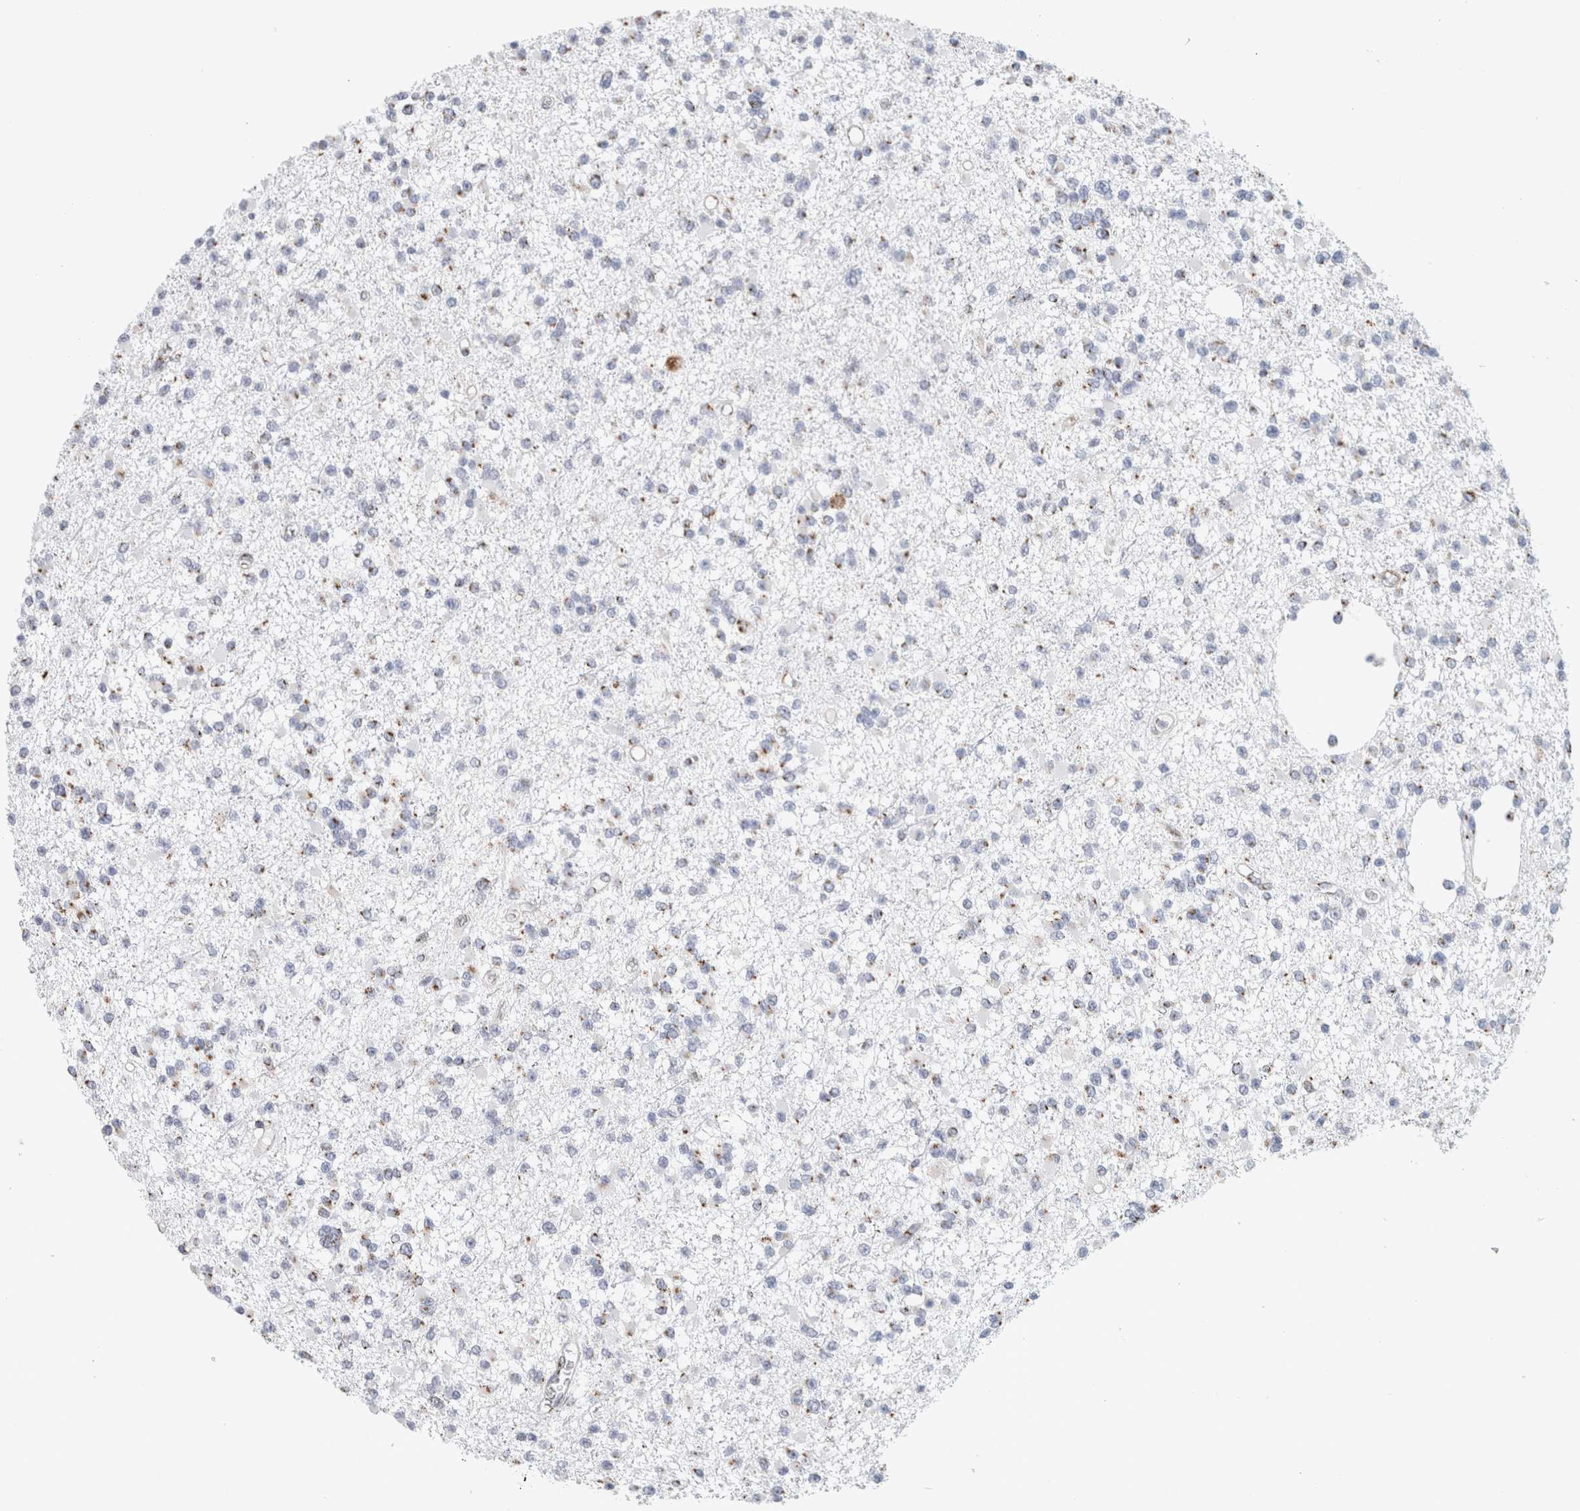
{"staining": {"intensity": "weak", "quantity": "25%-75%", "location": "cytoplasmic/membranous"}, "tissue": "glioma", "cell_type": "Tumor cells", "image_type": "cancer", "snomed": [{"axis": "morphology", "description": "Glioma, malignant, Low grade"}, {"axis": "topography", "description": "Brain"}], "caption": "Protein staining of glioma tissue displays weak cytoplasmic/membranous staining in approximately 25%-75% of tumor cells.", "gene": "MCFD2", "patient": {"sex": "female", "age": 22}}